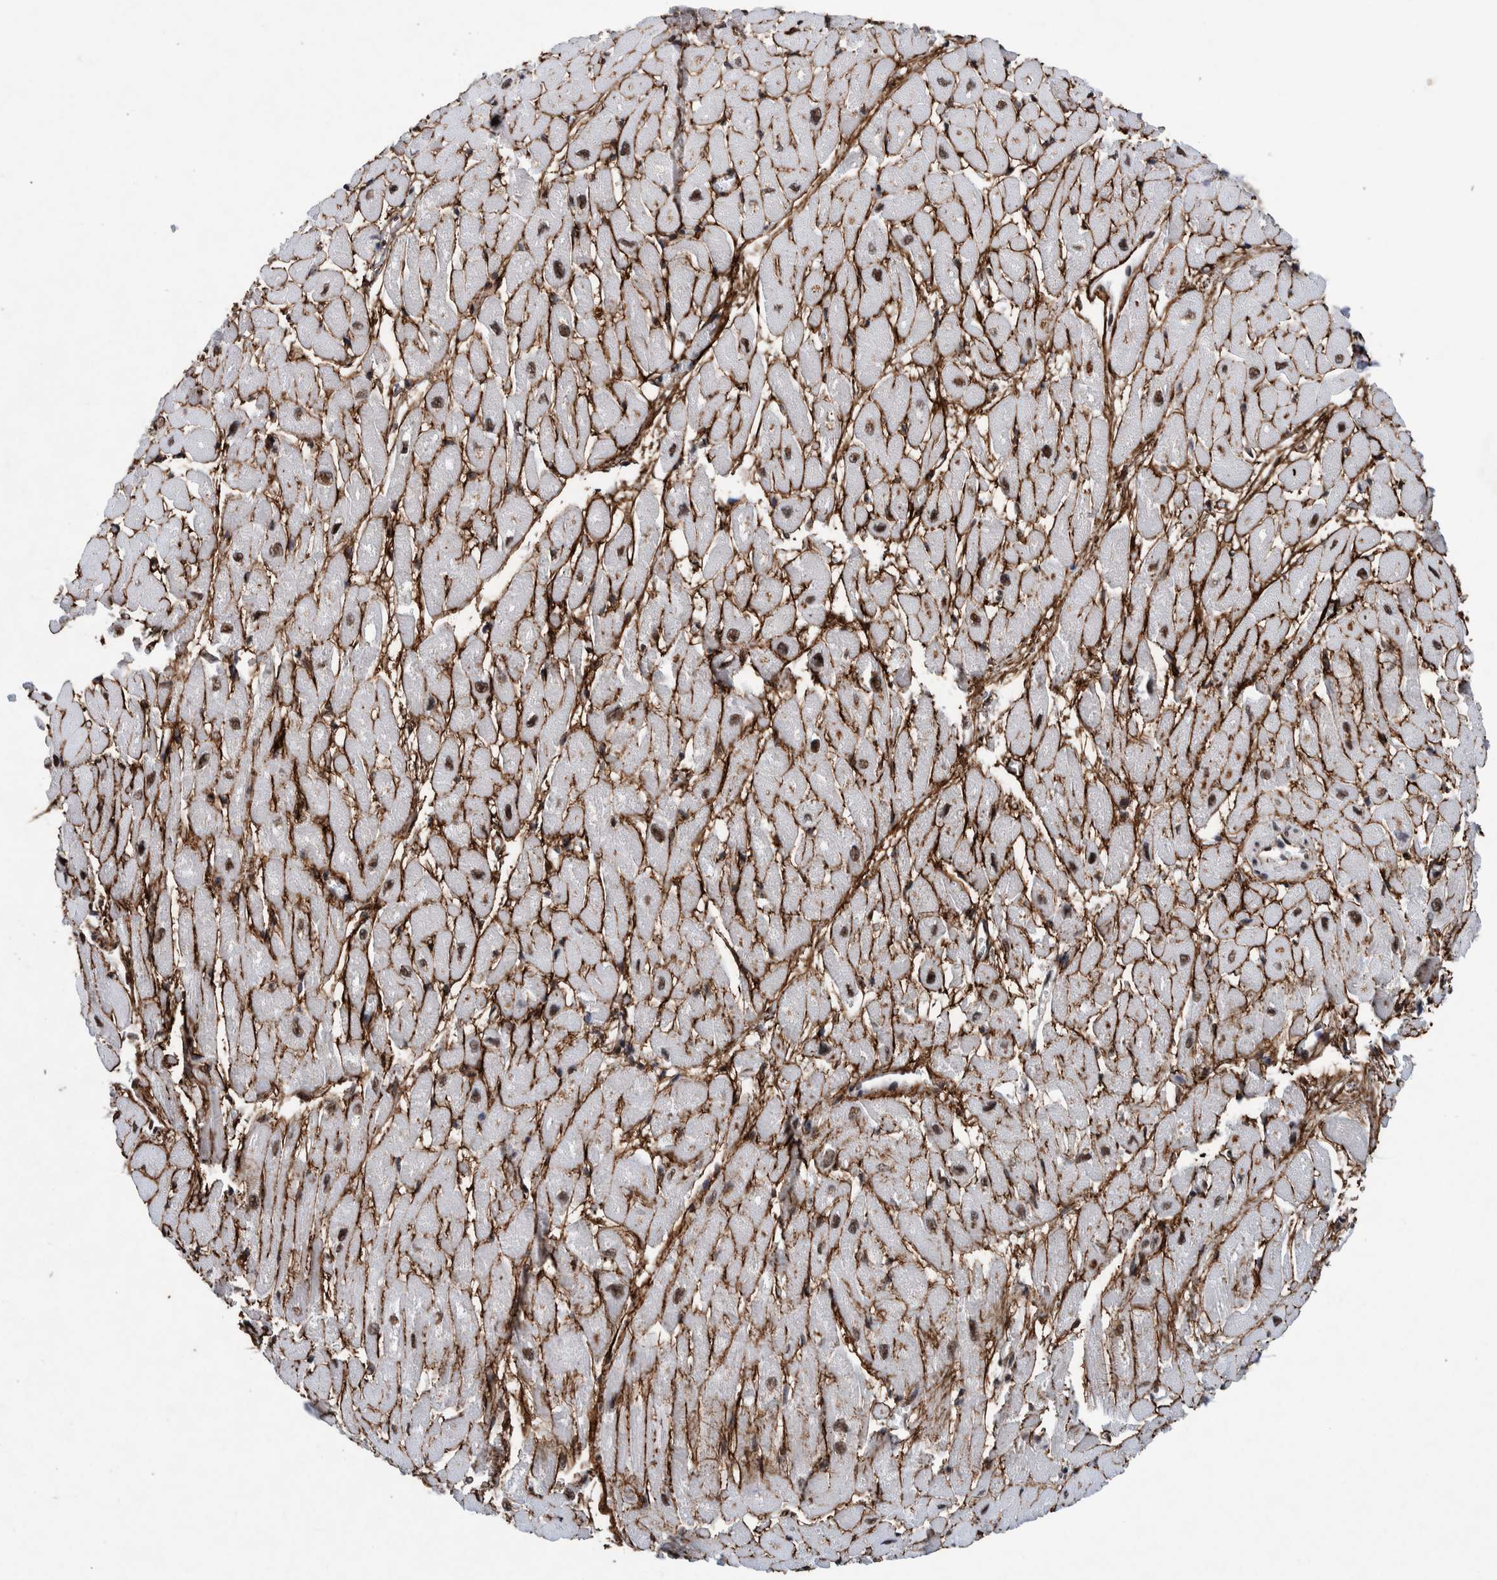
{"staining": {"intensity": "moderate", "quantity": ">75%", "location": "nuclear"}, "tissue": "heart muscle", "cell_type": "Cardiomyocytes", "image_type": "normal", "snomed": [{"axis": "morphology", "description": "Normal tissue, NOS"}, {"axis": "topography", "description": "Heart"}], "caption": "Moderate nuclear expression is identified in about >75% of cardiomyocytes in normal heart muscle. The staining was performed using DAB to visualize the protein expression in brown, while the nuclei were stained in blue with hematoxylin (Magnification: 20x).", "gene": "TAF10", "patient": {"sex": "male", "age": 45}}